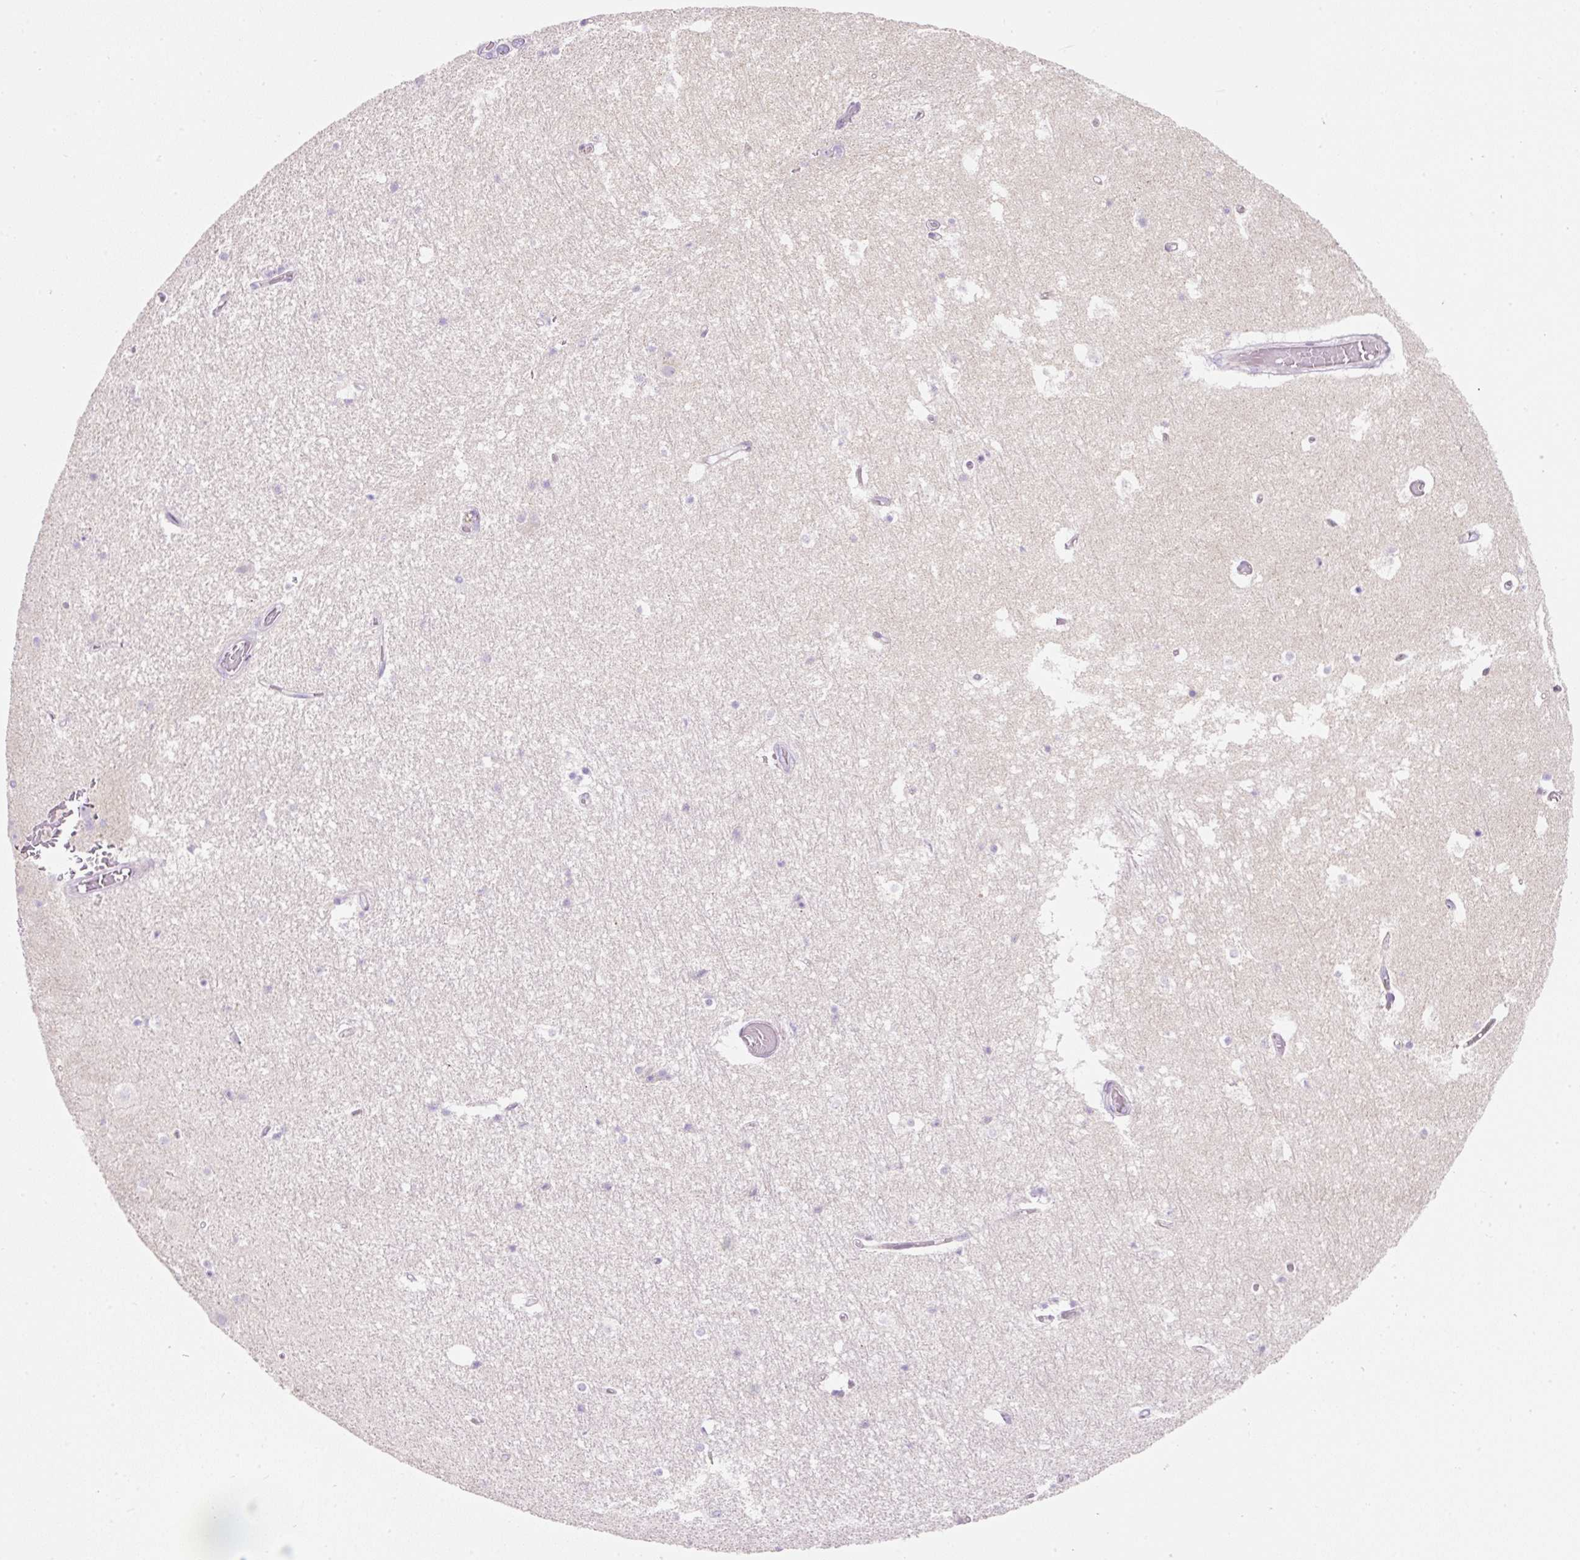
{"staining": {"intensity": "negative", "quantity": "none", "location": "none"}, "tissue": "hippocampus", "cell_type": "Glial cells", "image_type": "normal", "snomed": [{"axis": "morphology", "description": "Normal tissue, NOS"}, {"axis": "topography", "description": "Hippocampus"}], "caption": "Photomicrograph shows no significant protein expression in glial cells of unremarkable hippocampus.", "gene": "ERAP2", "patient": {"sex": "female", "age": 52}}